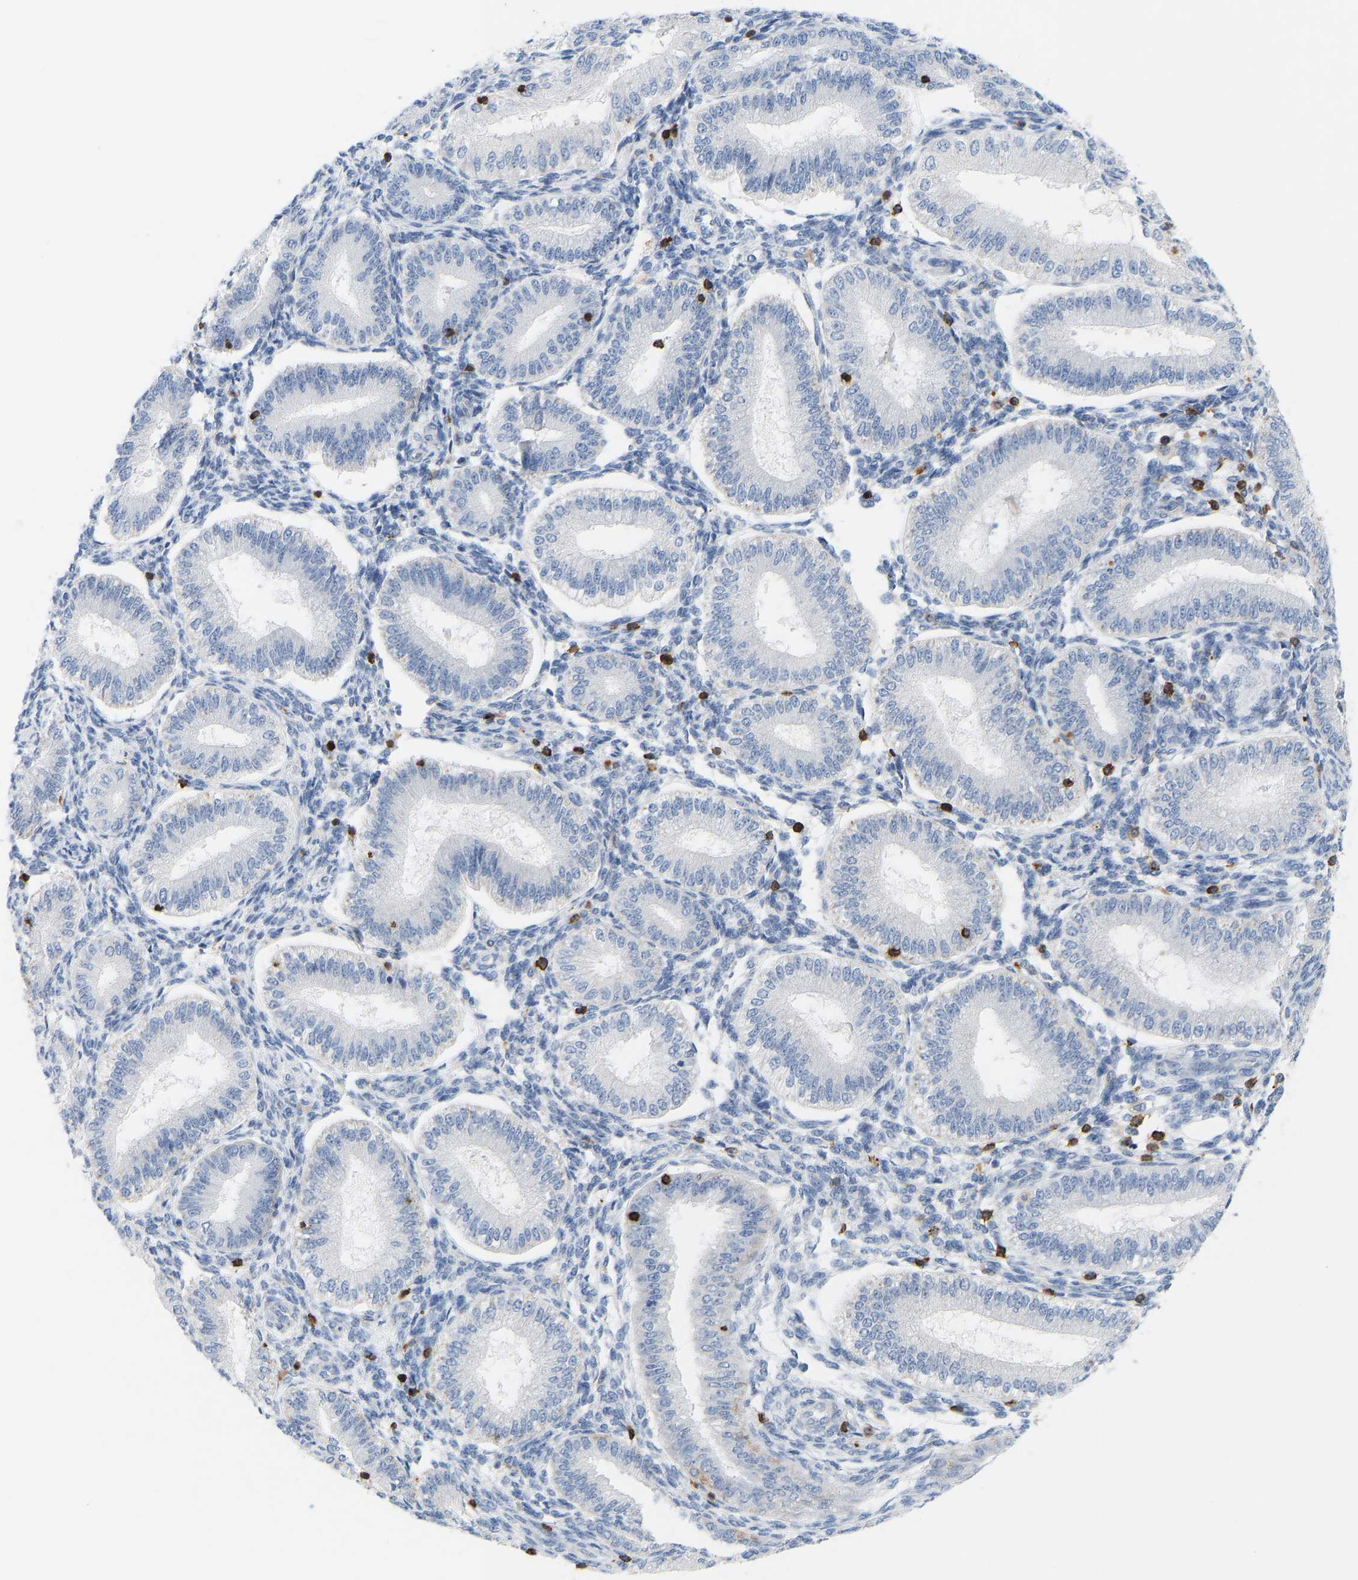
{"staining": {"intensity": "strong", "quantity": "<25%", "location": "cytoplasmic/membranous"}, "tissue": "endometrium", "cell_type": "Cells in endometrial stroma", "image_type": "normal", "snomed": [{"axis": "morphology", "description": "Normal tissue, NOS"}, {"axis": "topography", "description": "Endometrium"}], "caption": "A brown stain shows strong cytoplasmic/membranous positivity of a protein in cells in endometrial stroma of unremarkable human endometrium.", "gene": "EVL", "patient": {"sex": "female", "age": 39}}